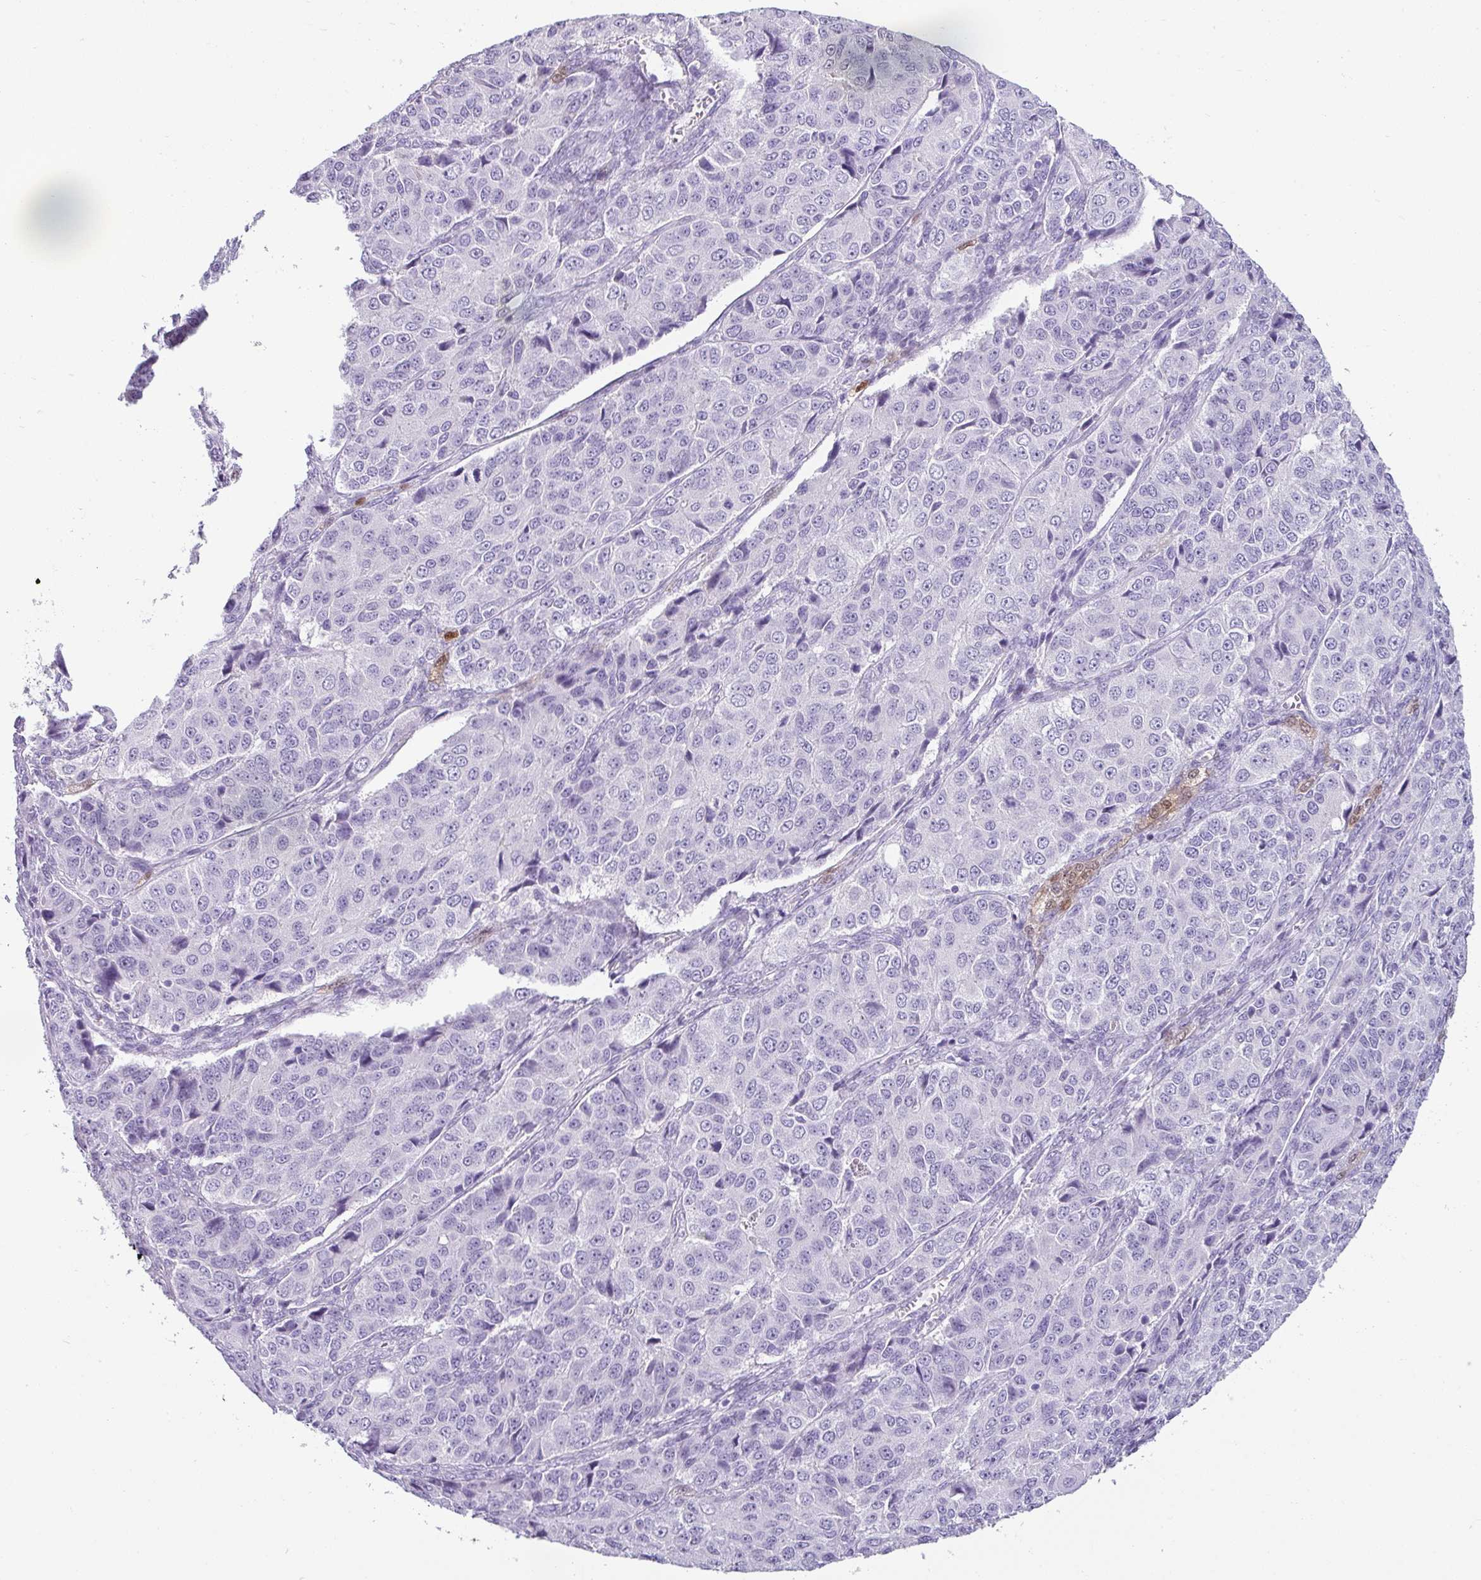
{"staining": {"intensity": "negative", "quantity": "none", "location": "none"}, "tissue": "ovarian cancer", "cell_type": "Tumor cells", "image_type": "cancer", "snomed": [{"axis": "morphology", "description": "Carcinoma, endometroid"}, {"axis": "topography", "description": "Ovary"}], "caption": "This is an IHC histopathology image of ovarian cancer (endometroid carcinoma). There is no staining in tumor cells.", "gene": "VCY1B", "patient": {"sex": "female", "age": 51}}